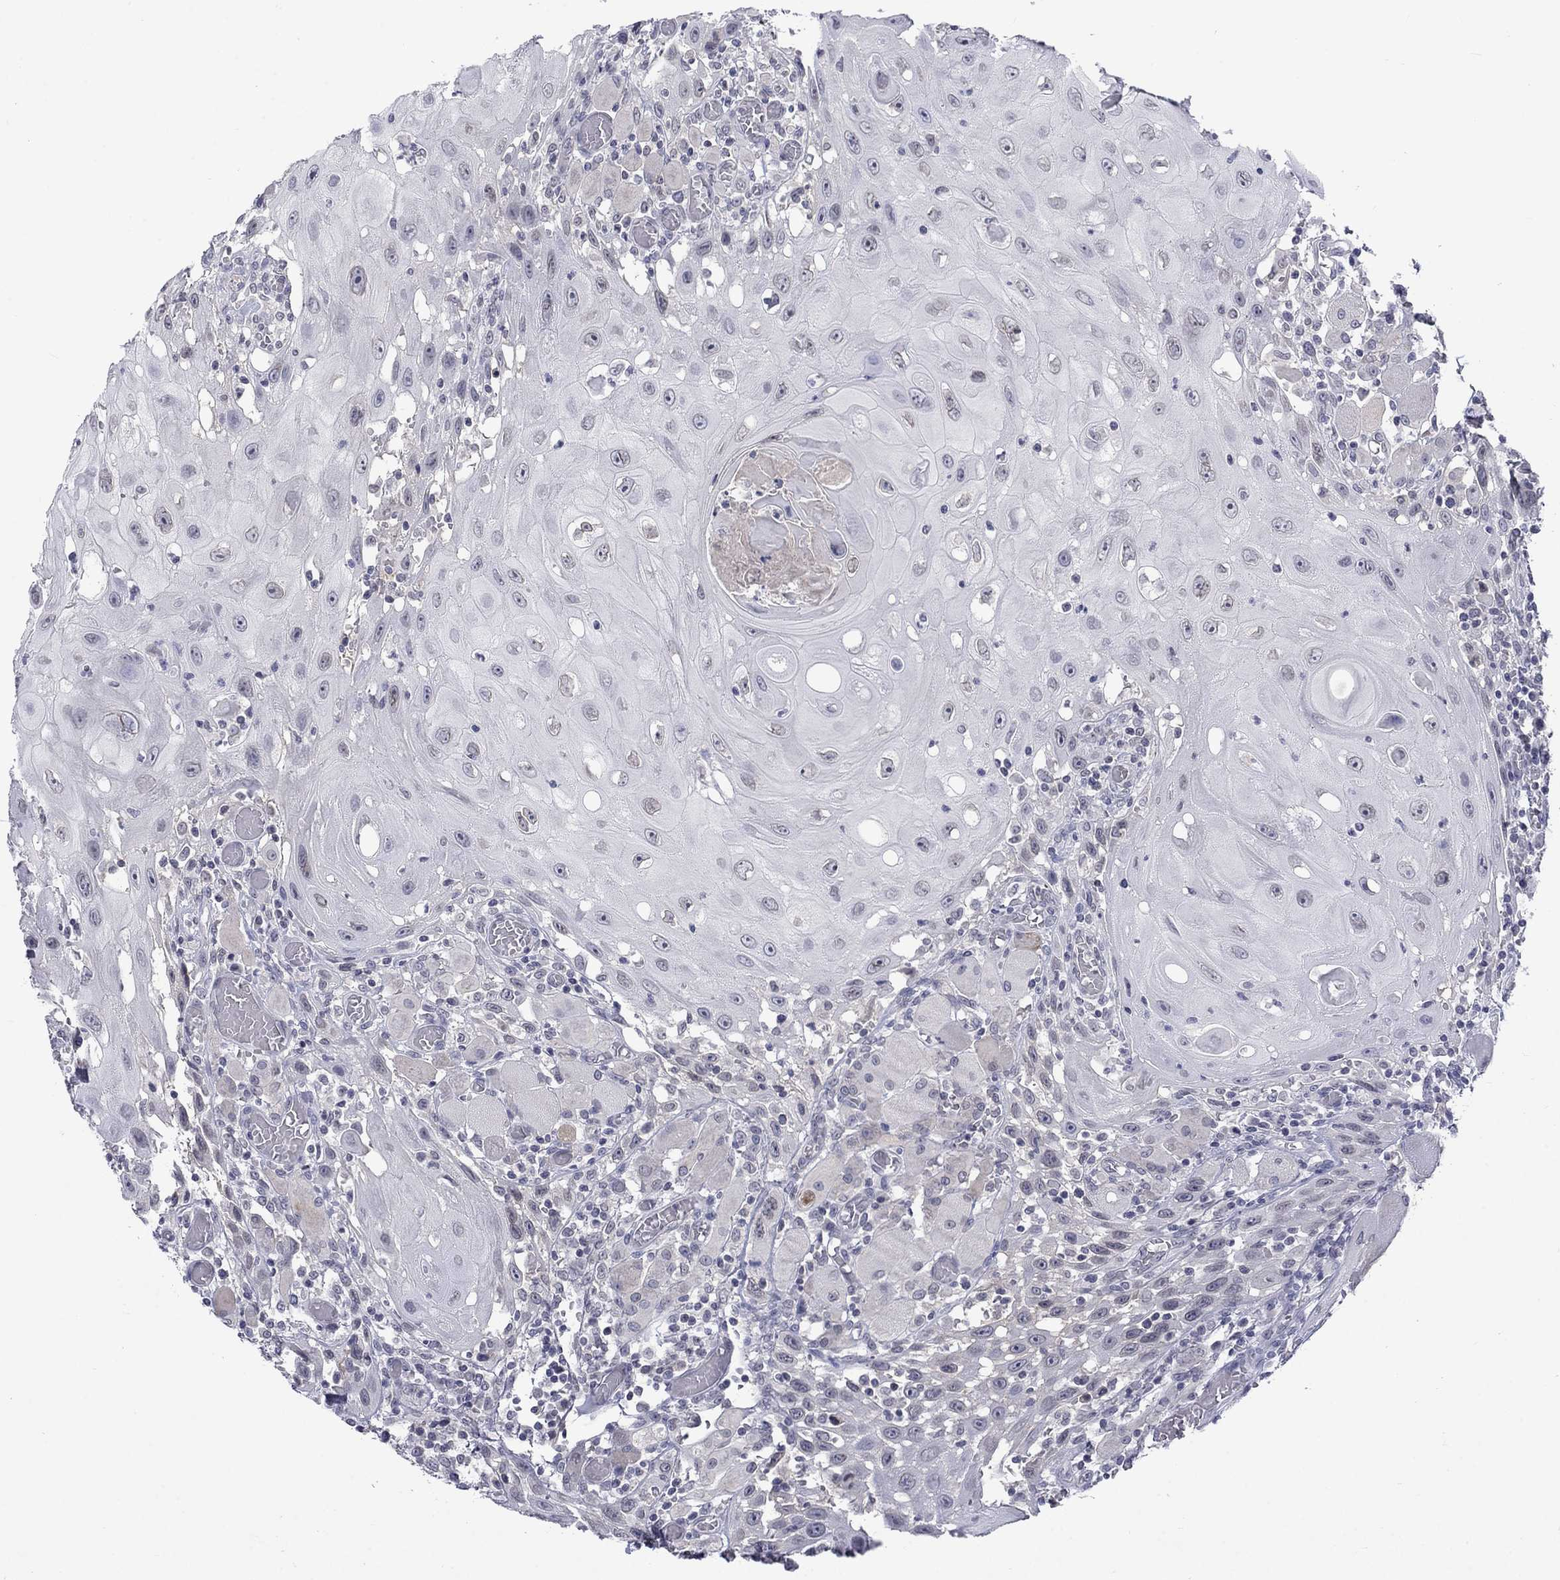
{"staining": {"intensity": "negative", "quantity": "none", "location": "none"}, "tissue": "head and neck cancer", "cell_type": "Tumor cells", "image_type": "cancer", "snomed": [{"axis": "morphology", "description": "Normal tissue, NOS"}, {"axis": "morphology", "description": "Squamous cell carcinoma, NOS"}, {"axis": "topography", "description": "Oral tissue"}, {"axis": "topography", "description": "Head-Neck"}], "caption": "Squamous cell carcinoma (head and neck) stained for a protein using IHC demonstrates no staining tumor cells.", "gene": "NSMF", "patient": {"sex": "male", "age": 71}}